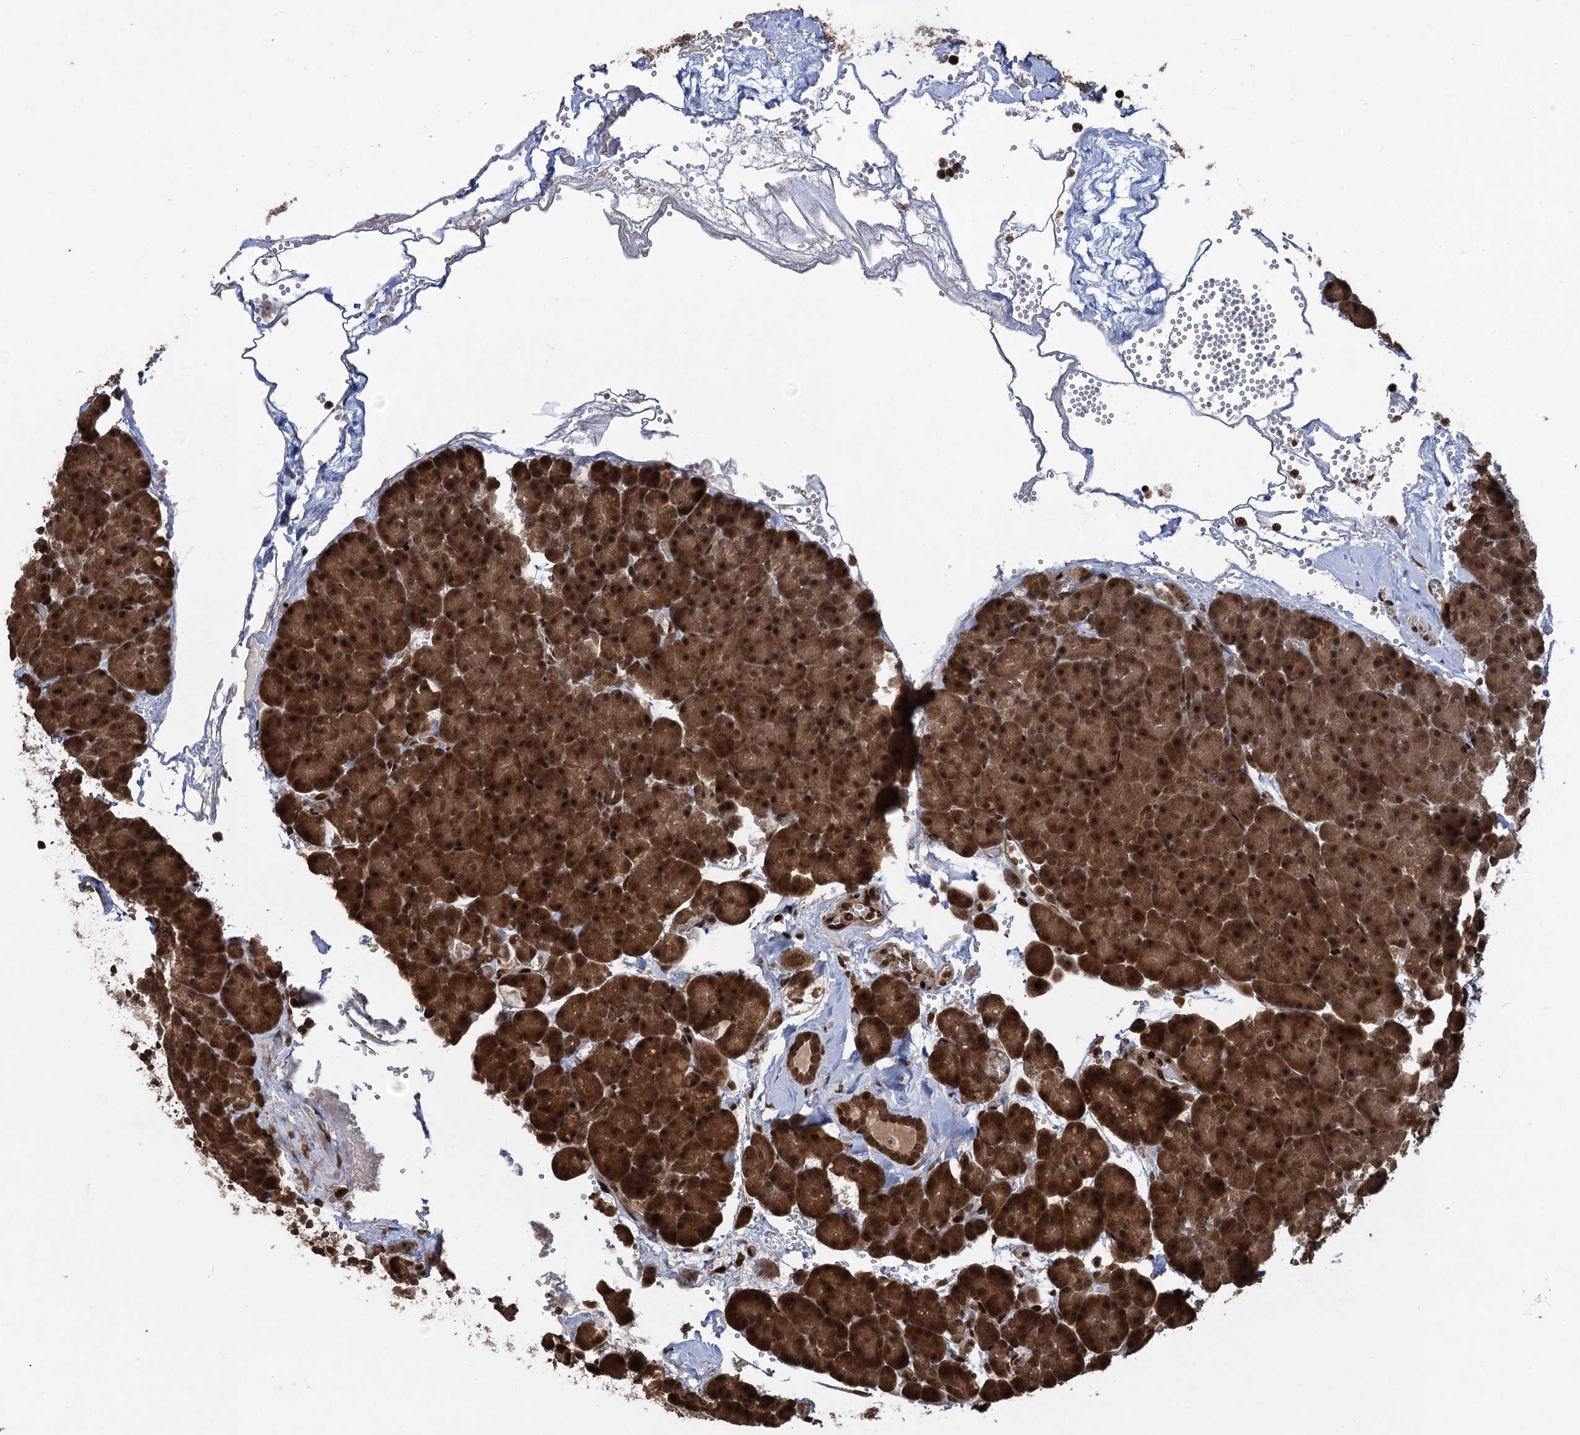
{"staining": {"intensity": "strong", "quantity": ">75%", "location": "cytoplasmic/membranous,nuclear"}, "tissue": "pancreas", "cell_type": "Exocrine glandular cells", "image_type": "normal", "snomed": [{"axis": "morphology", "description": "Normal tissue, NOS"}, {"axis": "topography", "description": "Pancreas"}], "caption": "Immunohistochemistry (IHC) histopathology image of unremarkable pancreas: human pancreas stained using IHC reveals high levels of strong protein expression localized specifically in the cytoplasmic/membranous,nuclear of exocrine glandular cells, appearing as a cytoplasmic/membranous,nuclear brown color.", "gene": "ZNF169", "patient": {"sex": "male", "age": 36}}